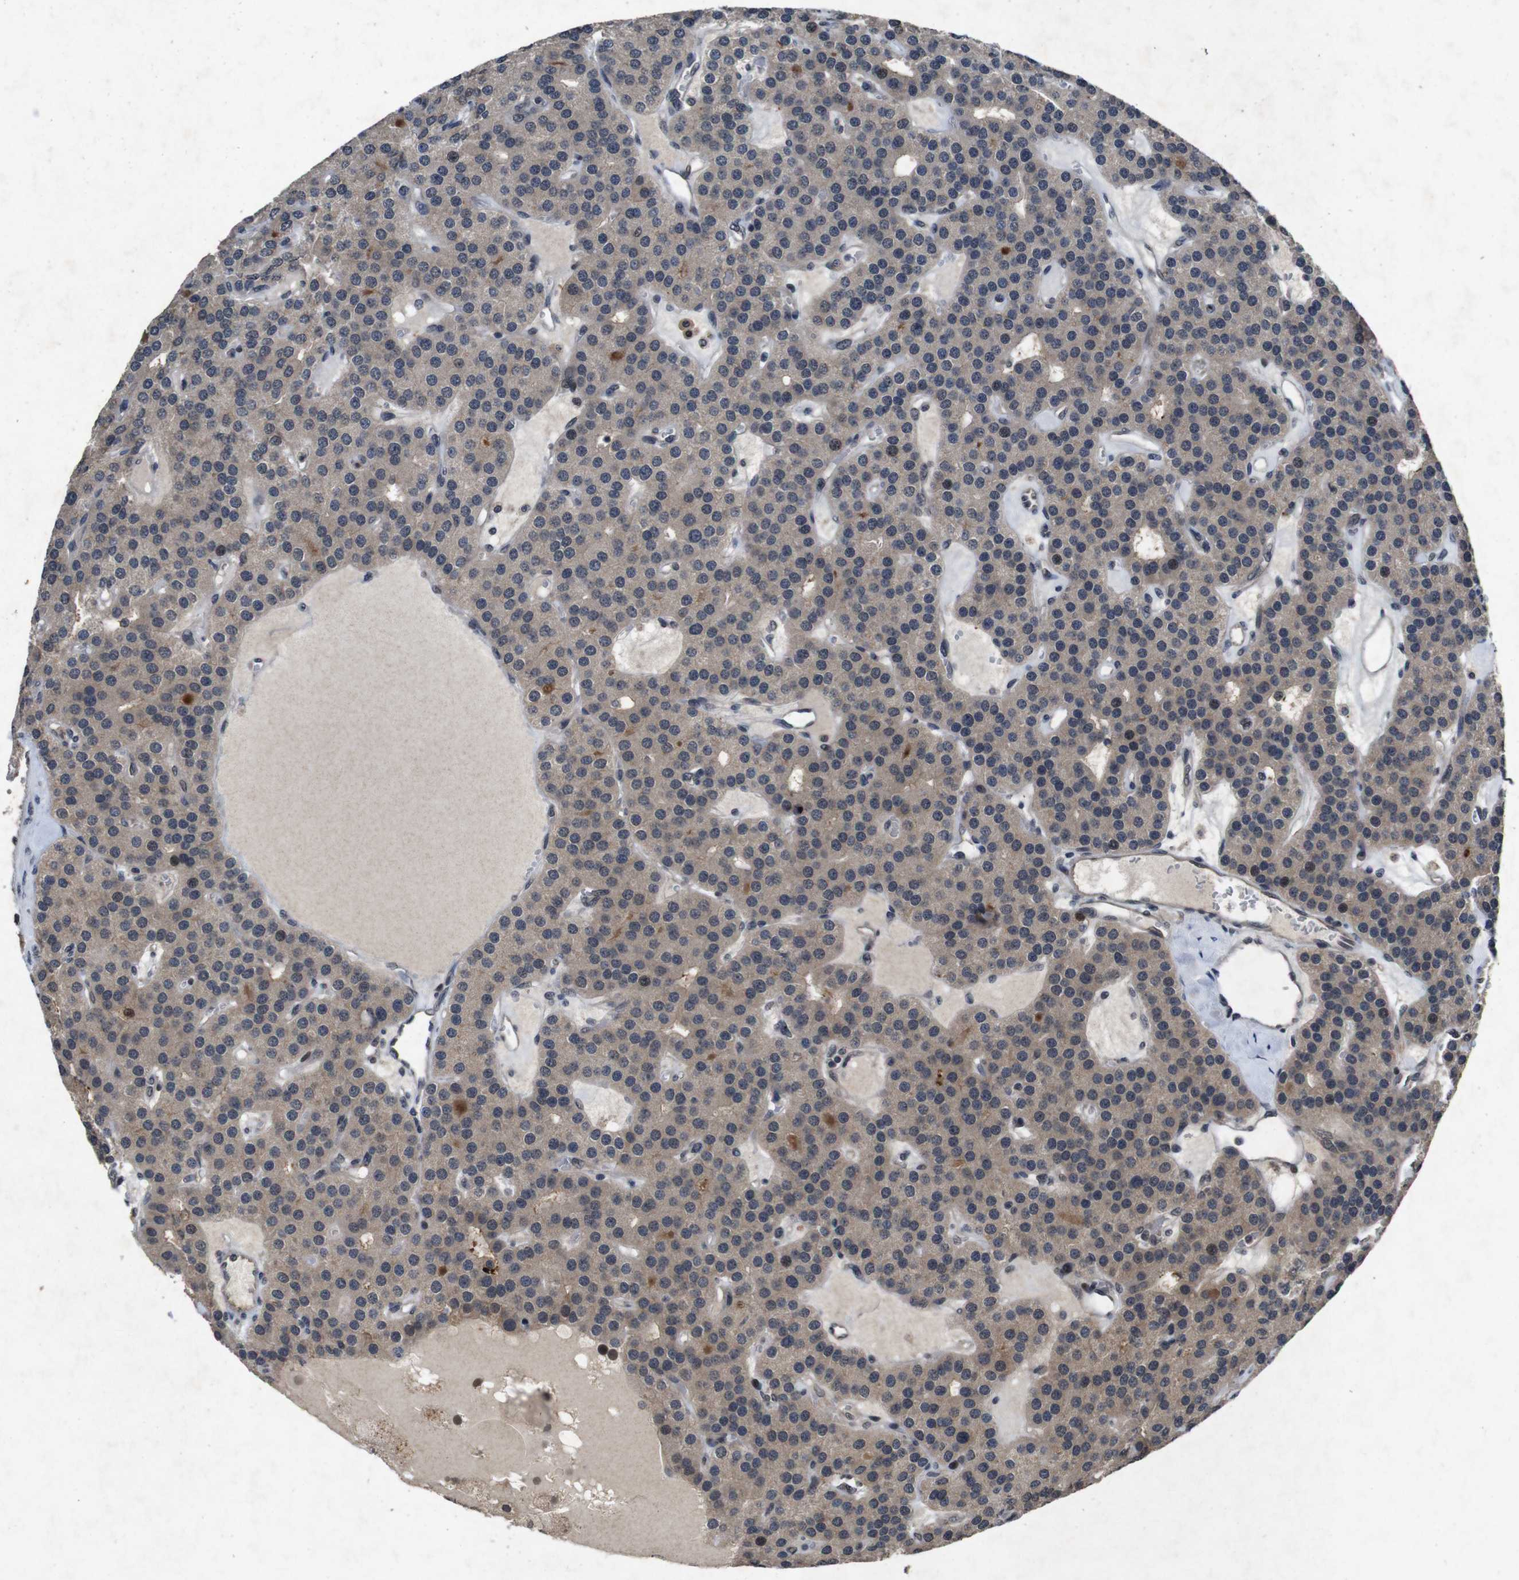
{"staining": {"intensity": "moderate", "quantity": "25%-75%", "location": "cytoplasmic/membranous"}, "tissue": "parathyroid gland", "cell_type": "Glandular cells", "image_type": "normal", "snomed": [{"axis": "morphology", "description": "Normal tissue, NOS"}, {"axis": "morphology", "description": "Adenoma, NOS"}, {"axis": "topography", "description": "Parathyroid gland"}], "caption": "The histopathology image shows immunohistochemical staining of benign parathyroid gland. There is moderate cytoplasmic/membranous staining is seen in about 25%-75% of glandular cells. (IHC, brightfield microscopy, high magnification).", "gene": "AKT3", "patient": {"sex": "female", "age": 86}}